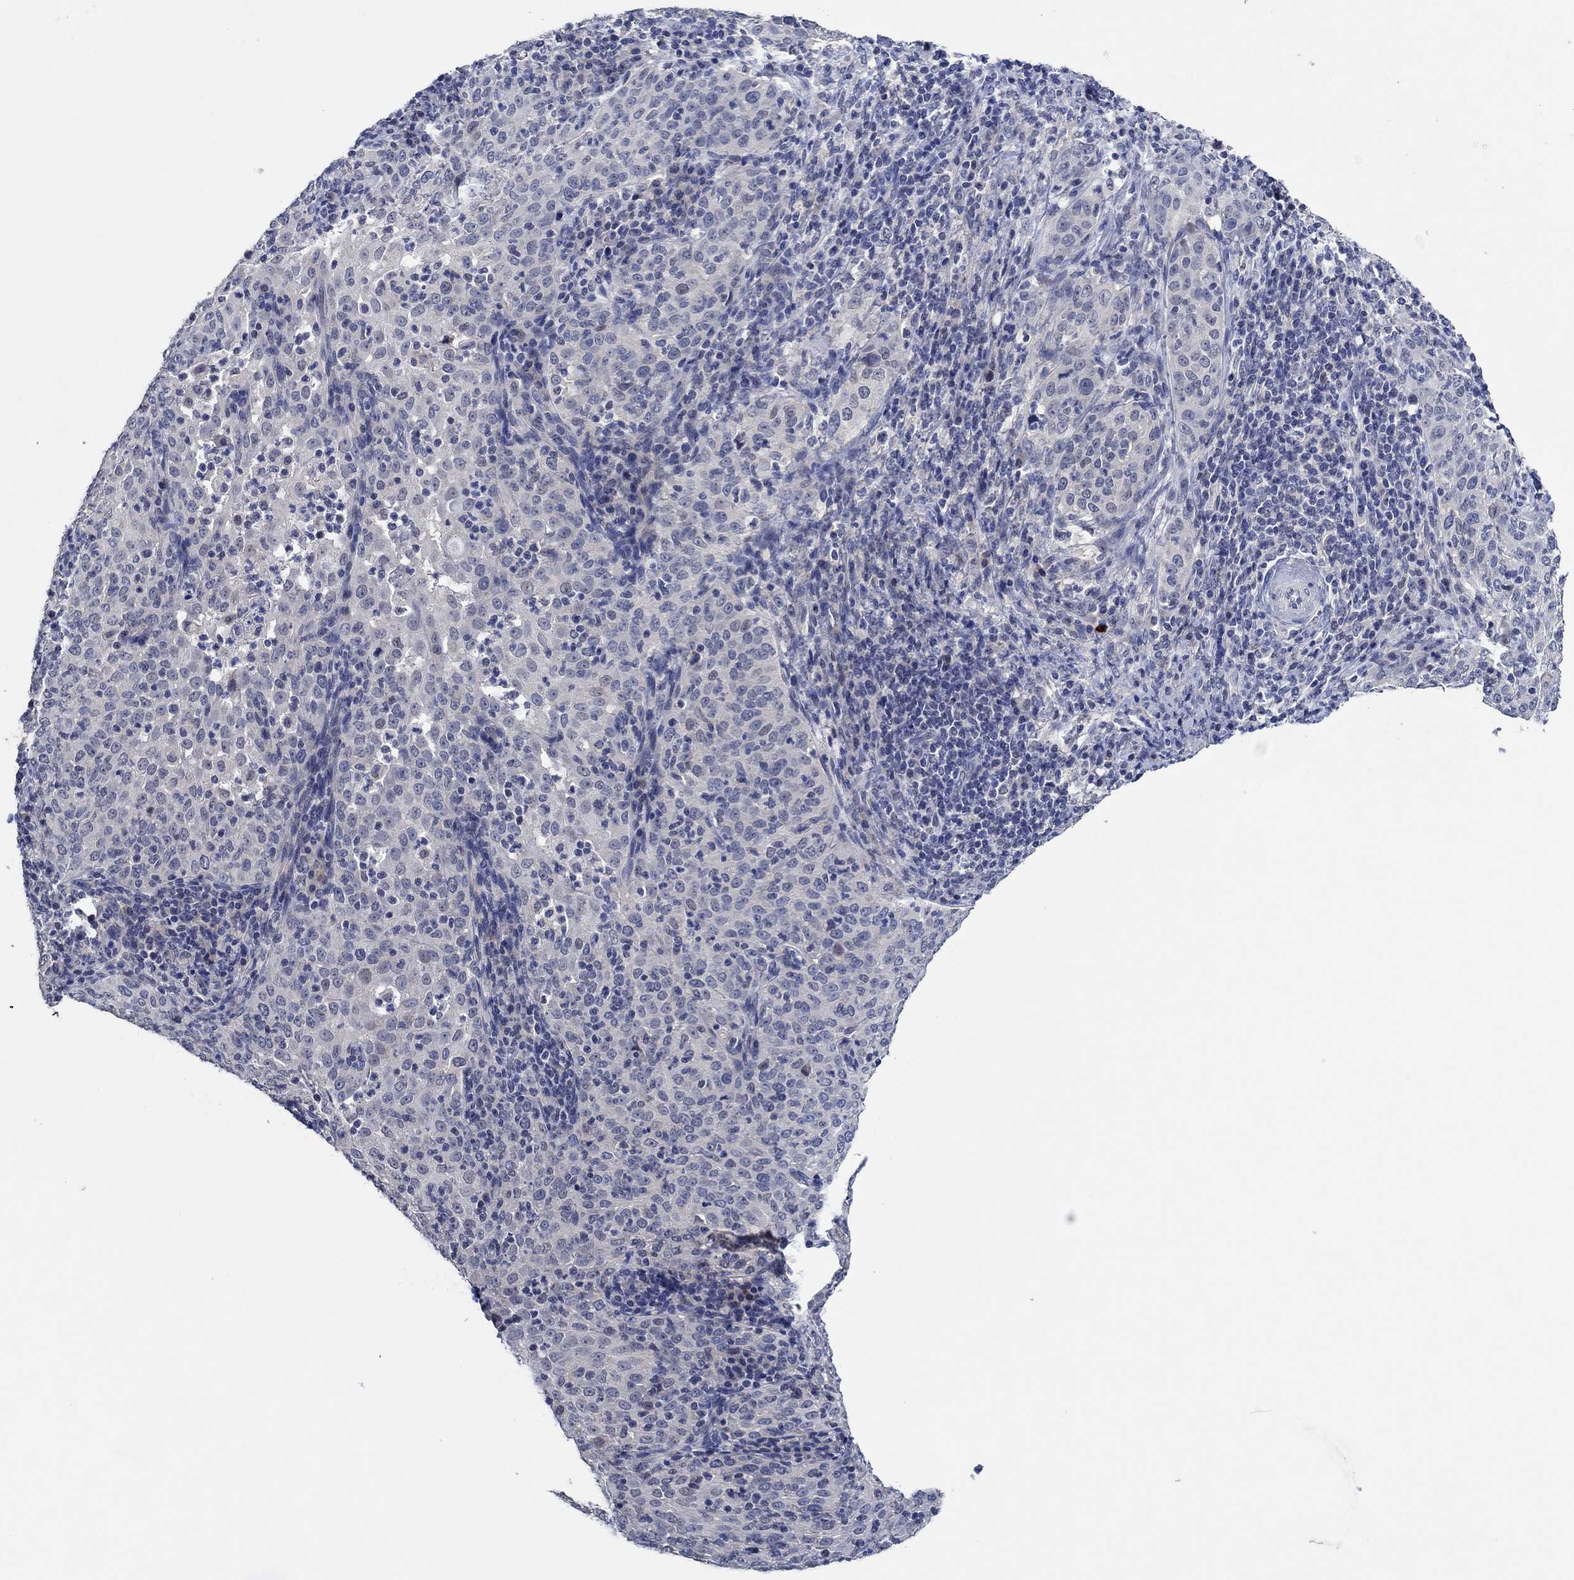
{"staining": {"intensity": "negative", "quantity": "none", "location": "none"}, "tissue": "cervical cancer", "cell_type": "Tumor cells", "image_type": "cancer", "snomed": [{"axis": "morphology", "description": "Squamous cell carcinoma, NOS"}, {"axis": "topography", "description": "Cervix"}], "caption": "High magnification brightfield microscopy of cervical squamous cell carcinoma stained with DAB (brown) and counterstained with hematoxylin (blue): tumor cells show no significant staining.", "gene": "PRRT3", "patient": {"sex": "female", "age": 51}}